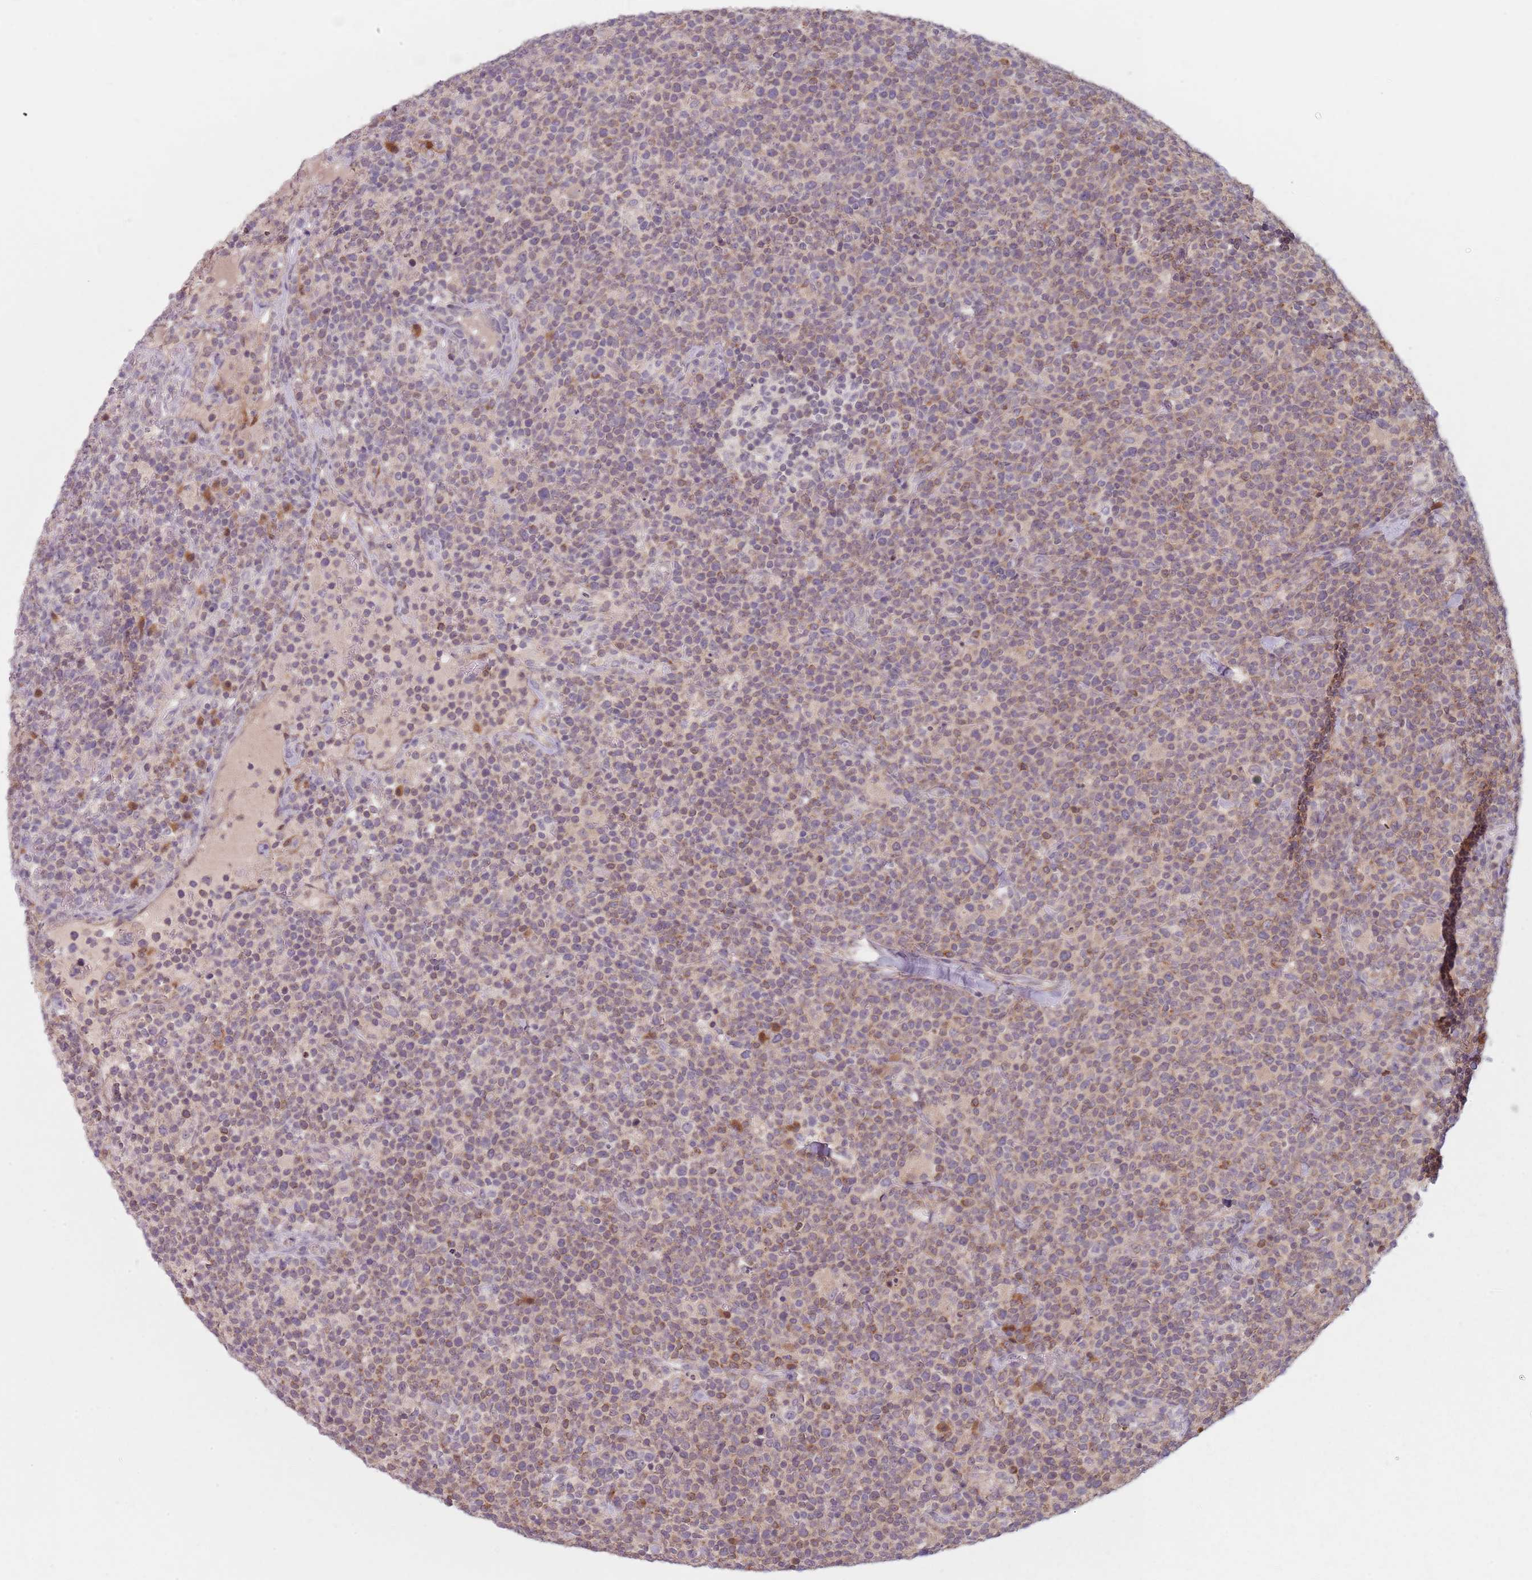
{"staining": {"intensity": "weak", "quantity": "25%-75%", "location": "cytoplasmic/membranous"}, "tissue": "lymphoma", "cell_type": "Tumor cells", "image_type": "cancer", "snomed": [{"axis": "morphology", "description": "Malignant lymphoma, non-Hodgkin's type, High grade"}, {"axis": "topography", "description": "Lymph node"}], "caption": "The histopathology image shows a brown stain indicating the presence of a protein in the cytoplasmic/membranous of tumor cells in high-grade malignant lymphoma, non-Hodgkin's type.", "gene": "NAXE", "patient": {"sex": "male", "age": 61}}